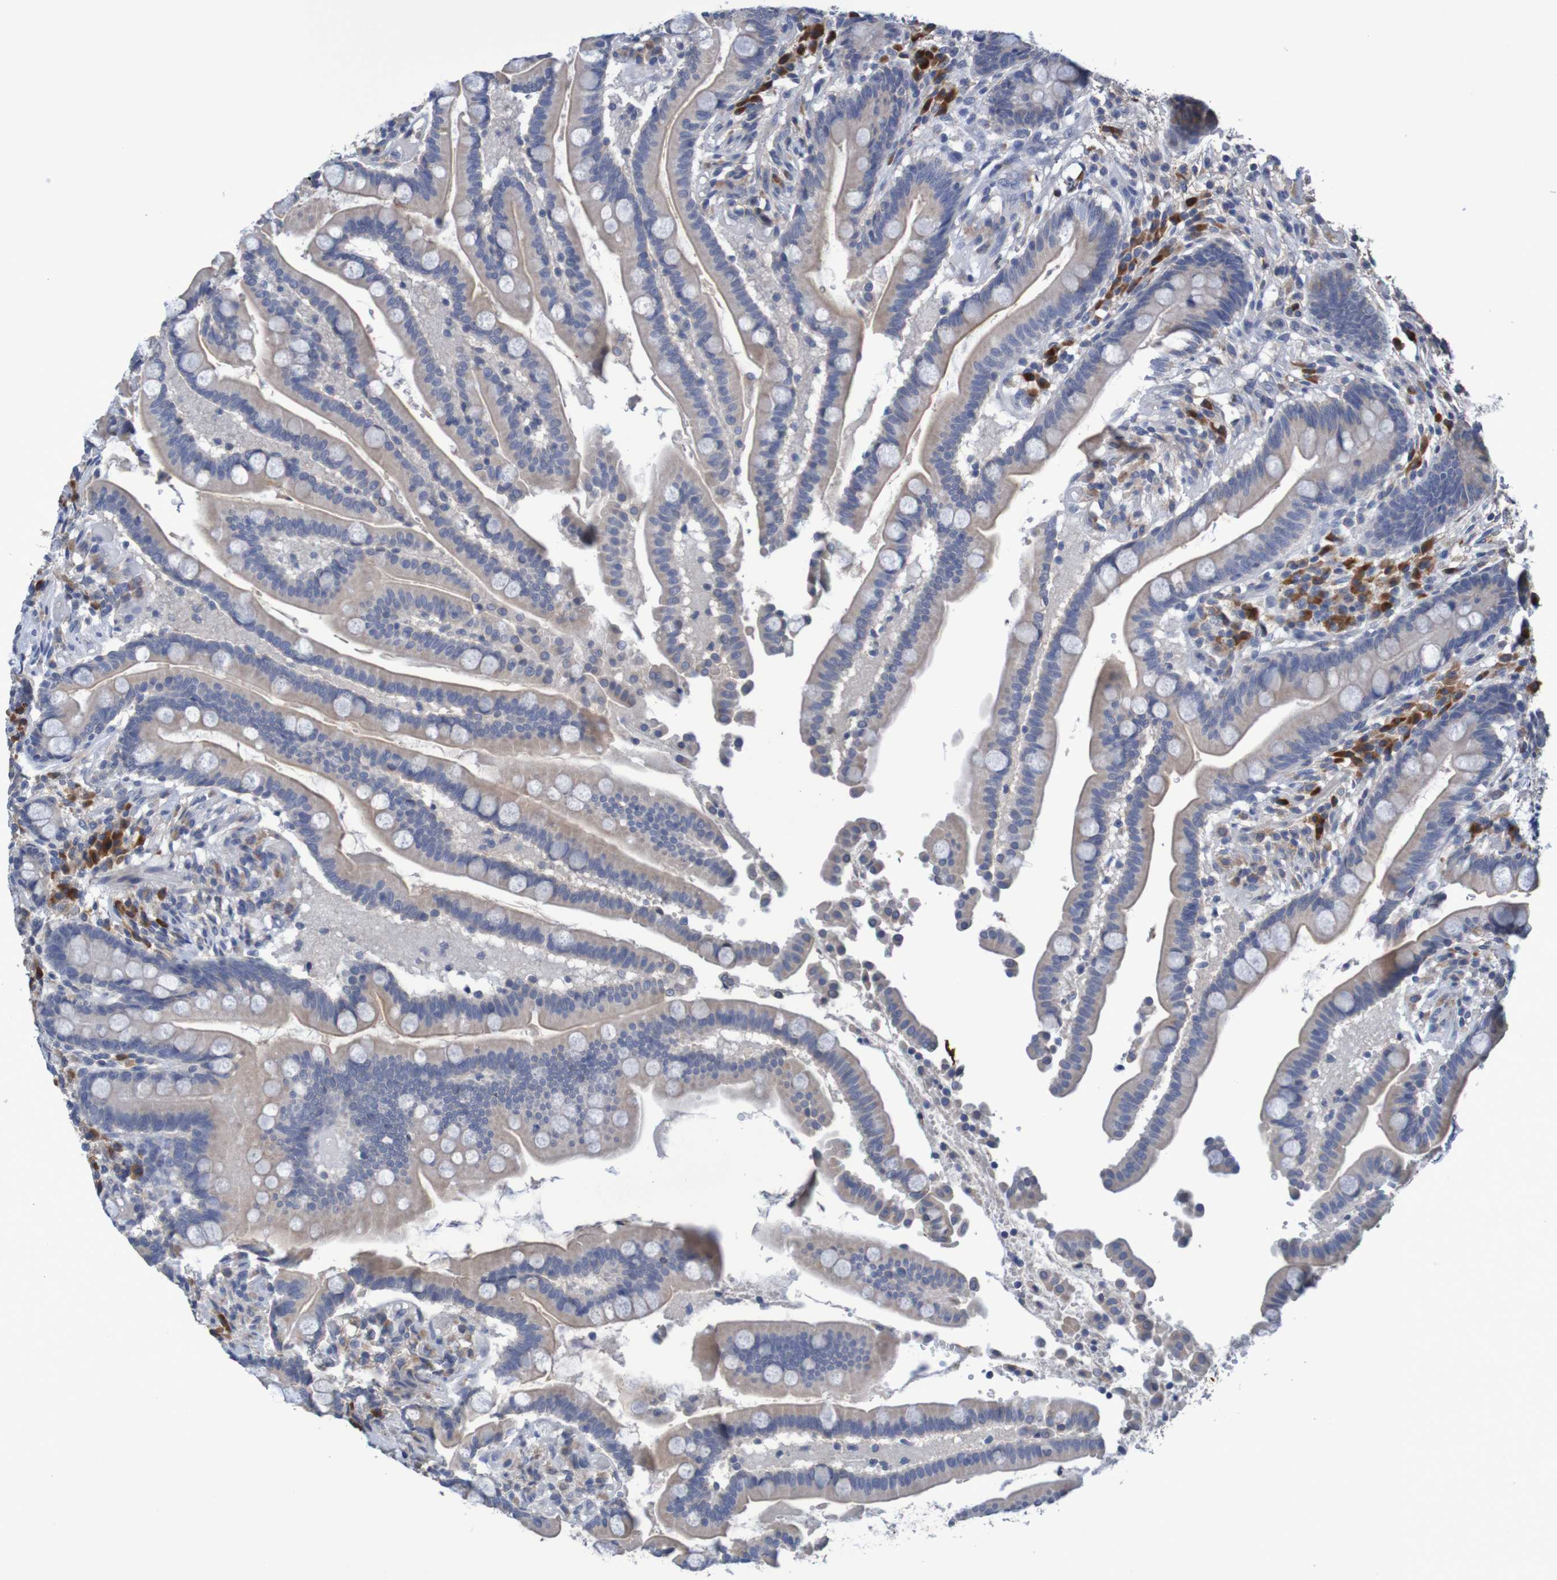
{"staining": {"intensity": "negative", "quantity": "none", "location": "none"}, "tissue": "colon", "cell_type": "Endothelial cells", "image_type": "normal", "snomed": [{"axis": "morphology", "description": "Normal tissue, NOS"}, {"axis": "topography", "description": "Colon"}], "caption": "A high-resolution histopathology image shows immunohistochemistry (IHC) staining of unremarkable colon, which shows no significant expression in endothelial cells.", "gene": "LTA", "patient": {"sex": "male", "age": 73}}